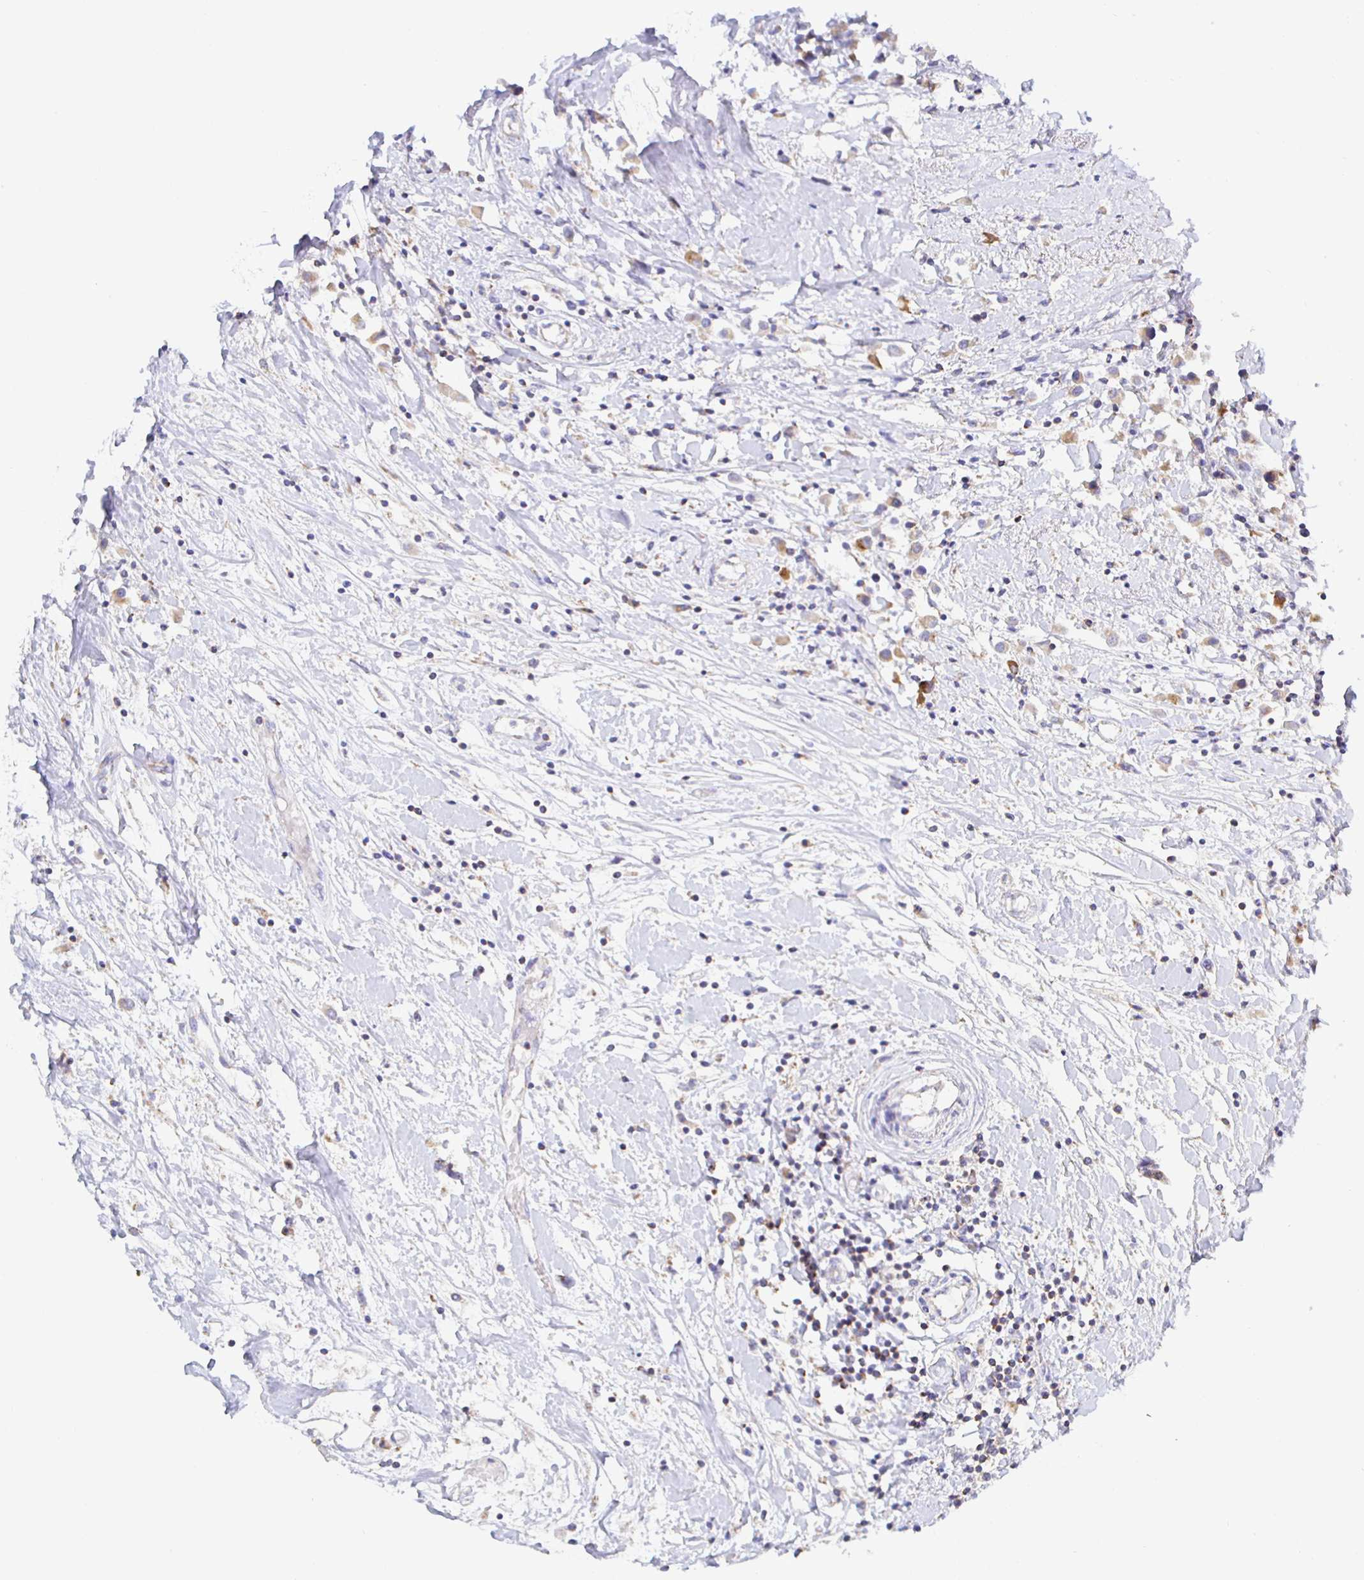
{"staining": {"intensity": "weak", "quantity": "25%-75%", "location": "cytoplasmic/membranous"}, "tissue": "breast cancer", "cell_type": "Tumor cells", "image_type": "cancer", "snomed": [{"axis": "morphology", "description": "Duct carcinoma"}, {"axis": "topography", "description": "Breast"}], "caption": "Immunohistochemistry photomicrograph of neoplastic tissue: human breast invasive ductal carcinoma stained using immunohistochemistry (IHC) displays low levels of weak protein expression localized specifically in the cytoplasmic/membranous of tumor cells, appearing as a cytoplasmic/membranous brown color.", "gene": "SYNGR4", "patient": {"sex": "female", "age": 61}}